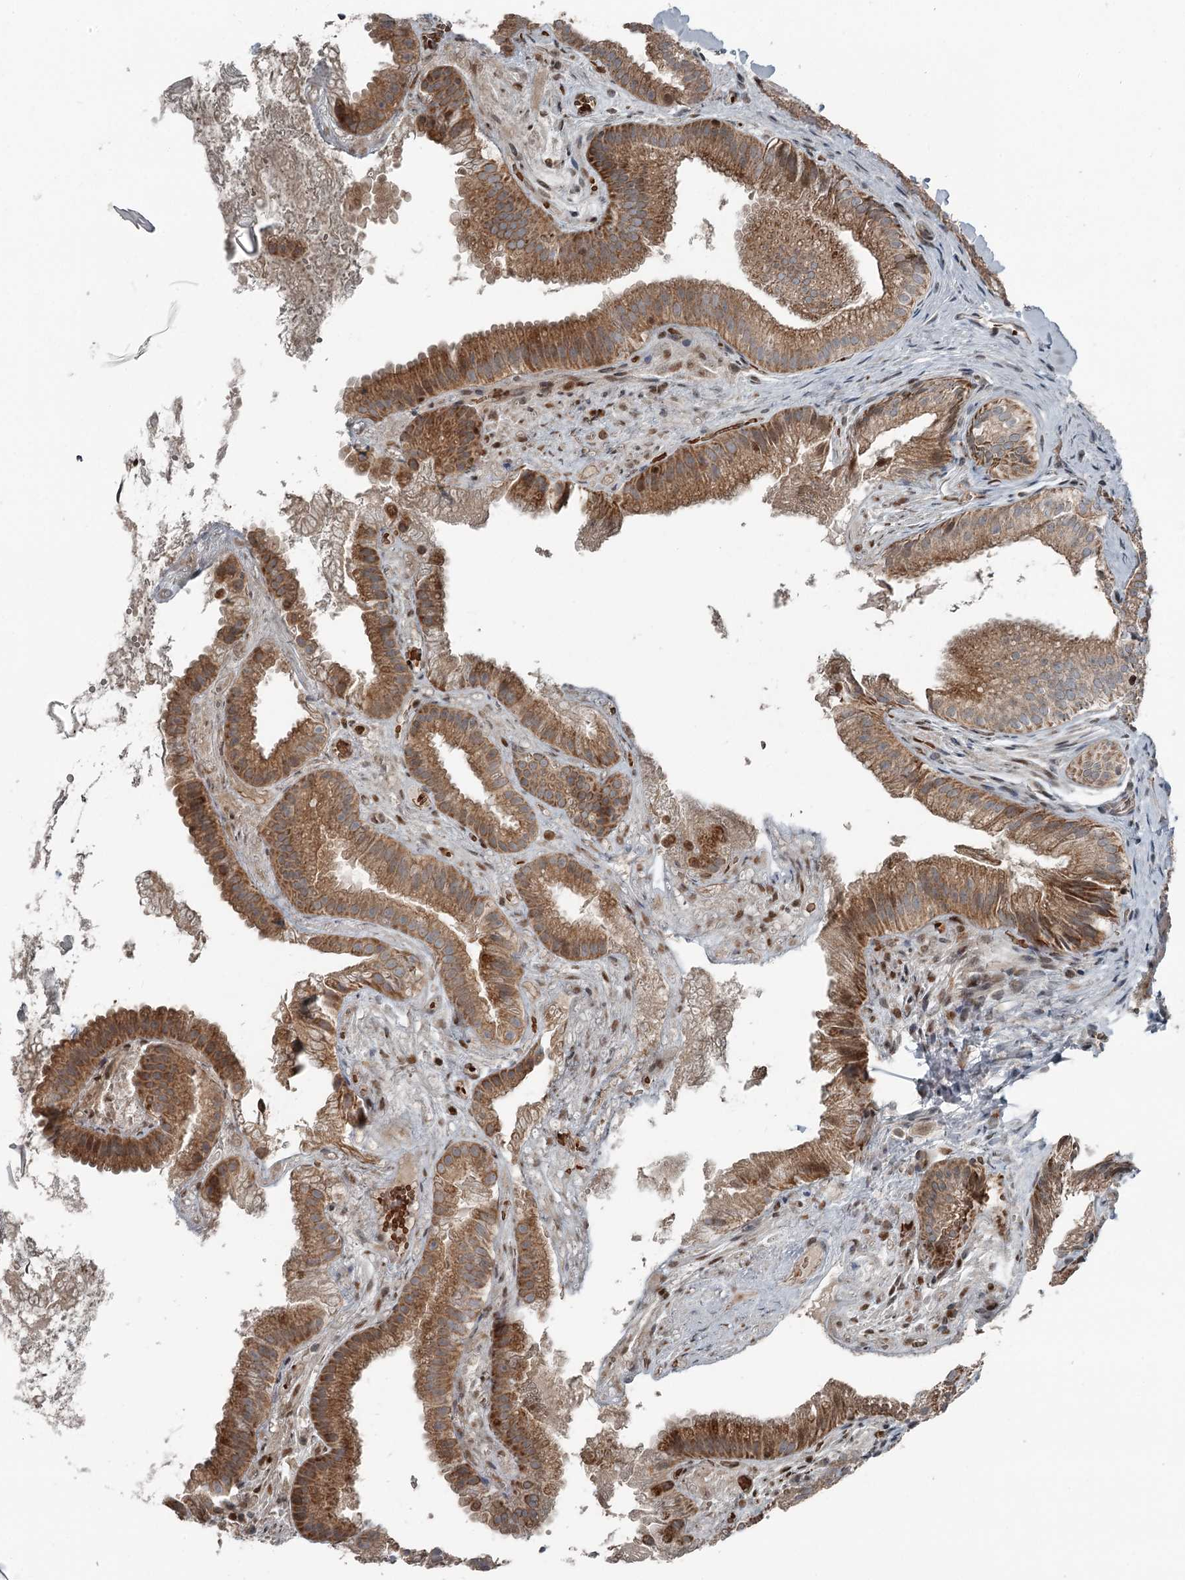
{"staining": {"intensity": "moderate", "quantity": ">75%", "location": "cytoplasmic/membranous"}, "tissue": "gallbladder", "cell_type": "Glandular cells", "image_type": "normal", "snomed": [{"axis": "morphology", "description": "Normal tissue, NOS"}, {"axis": "topography", "description": "Gallbladder"}], "caption": "An image showing moderate cytoplasmic/membranous positivity in about >75% of glandular cells in benign gallbladder, as visualized by brown immunohistochemical staining.", "gene": "RASSF8", "patient": {"sex": "female", "age": 30}}